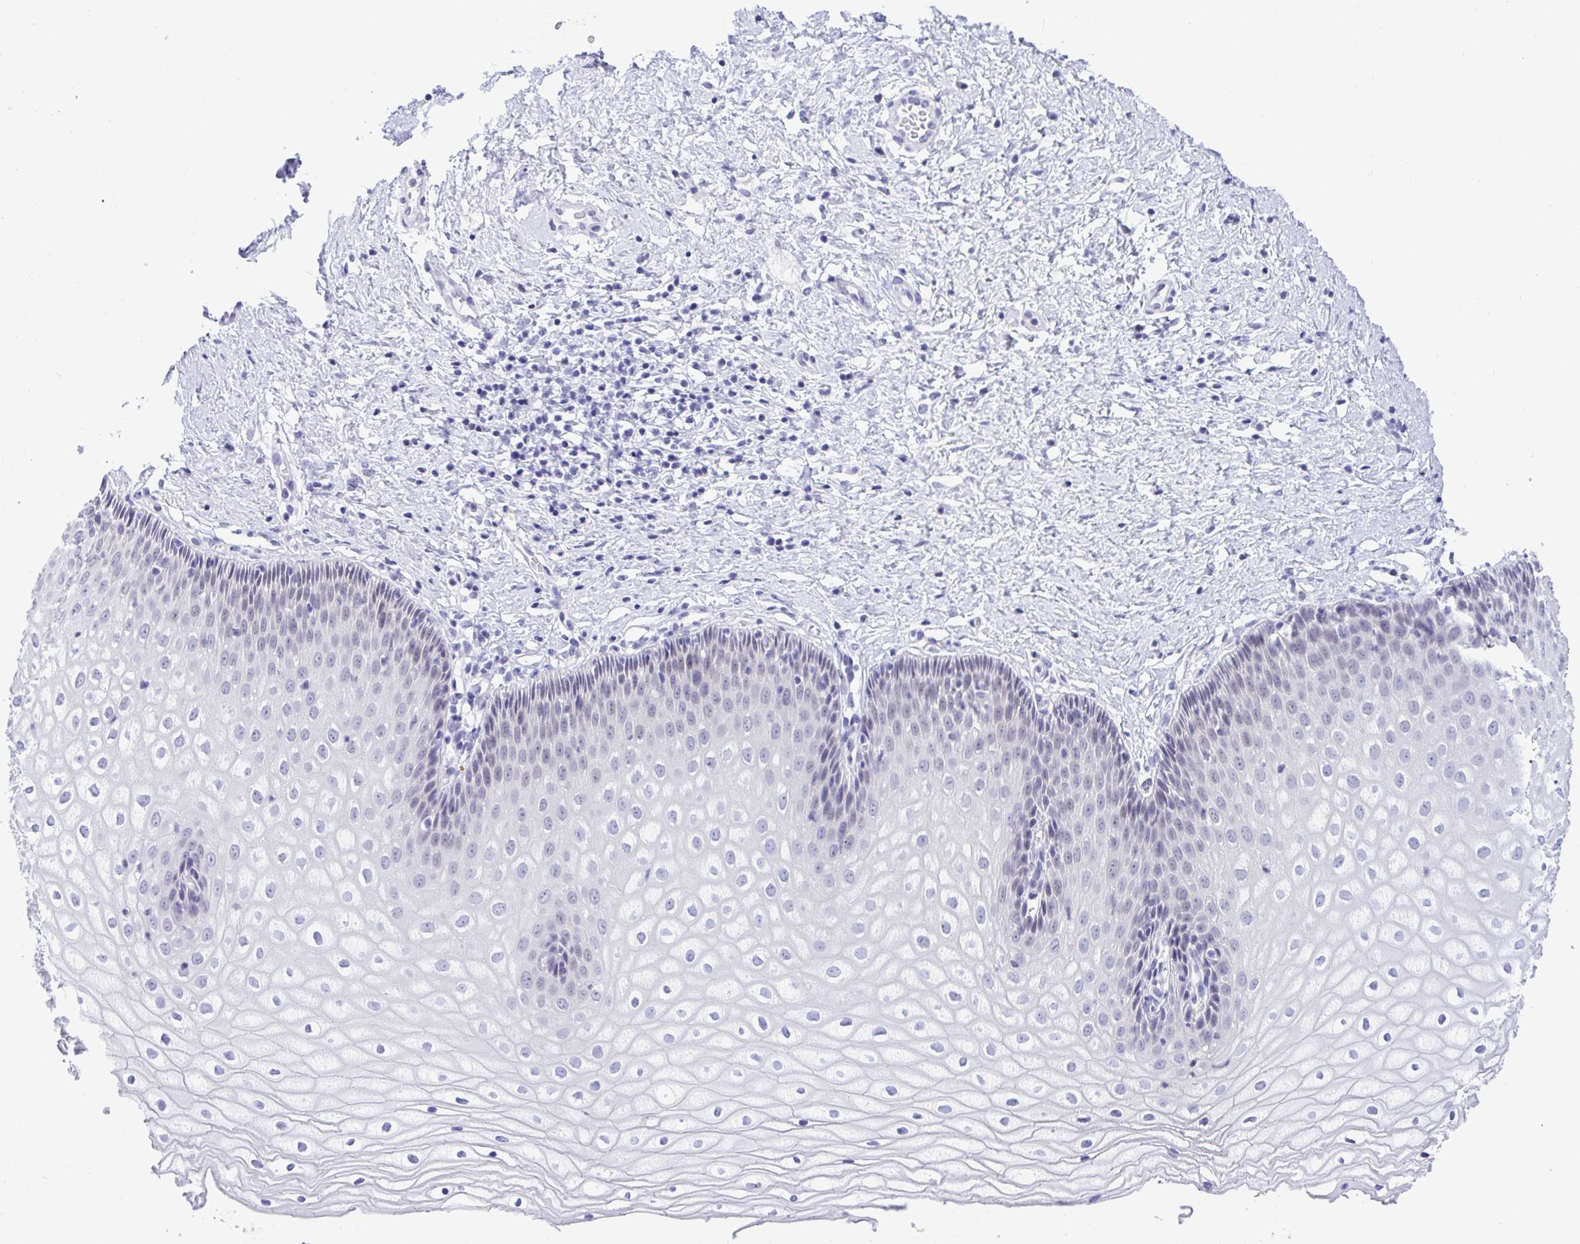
{"staining": {"intensity": "negative", "quantity": "none", "location": "none"}, "tissue": "cervix", "cell_type": "Glandular cells", "image_type": "normal", "snomed": [{"axis": "morphology", "description": "Normal tissue, NOS"}, {"axis": "topography", "description": "Cervix"}], "caption": "IHC photomicrograph of normal cervix: cervix stained with DAB exhibits no significant protein staining in glandular cells. Nuclei are stained in blue.", "gene": "THOP1", "patient": {"sex": "female", "age": 36}}